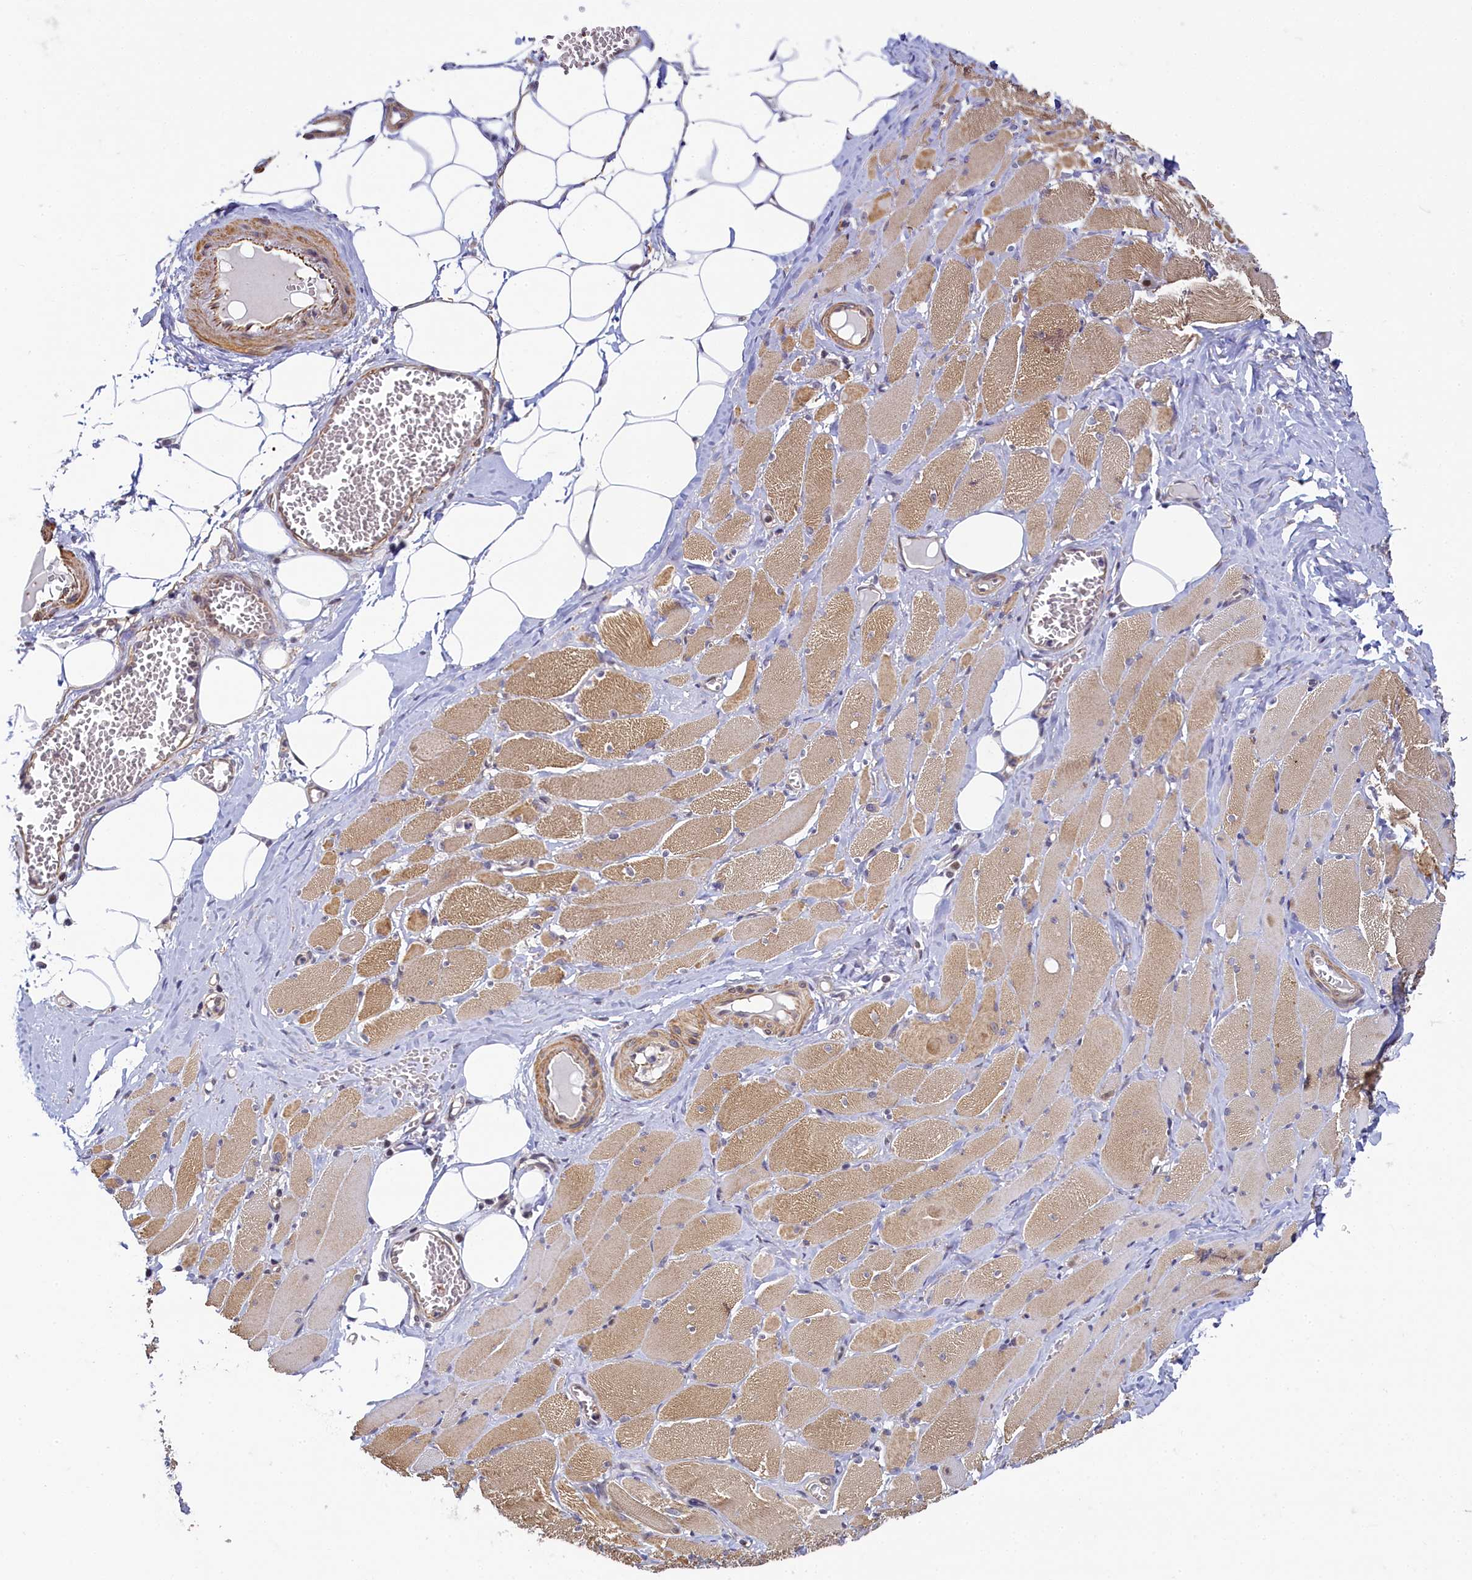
{"staining": {"intensity": "moderate", "quantity": "25%-75%", "location": "cytoplasmic/membranous"}, "tissue": "skeletal muscle", "cell_type": "Myocytes", "image_type": "normal", "snomed": [{"axis": "morphology", "description": "Normal tissue, NOS"}, {"axis": "morphology", "description": "Basal cell carcinoma"}, {"axis": "topography", "description": "Skeletal muscle"}], "caption": "Moderate cytoplasmic/membranous expression is appreciated in approximately 25%-75% of myocytes in normal skeletal muscle. The staining was performed using DAB to visualize the protein expression in brown, while the nuclei were stained in blue with hematoxylin (Magnification: 20x).", "gene": "INTS14", "patient": {"sex": "female", "age": 64}}